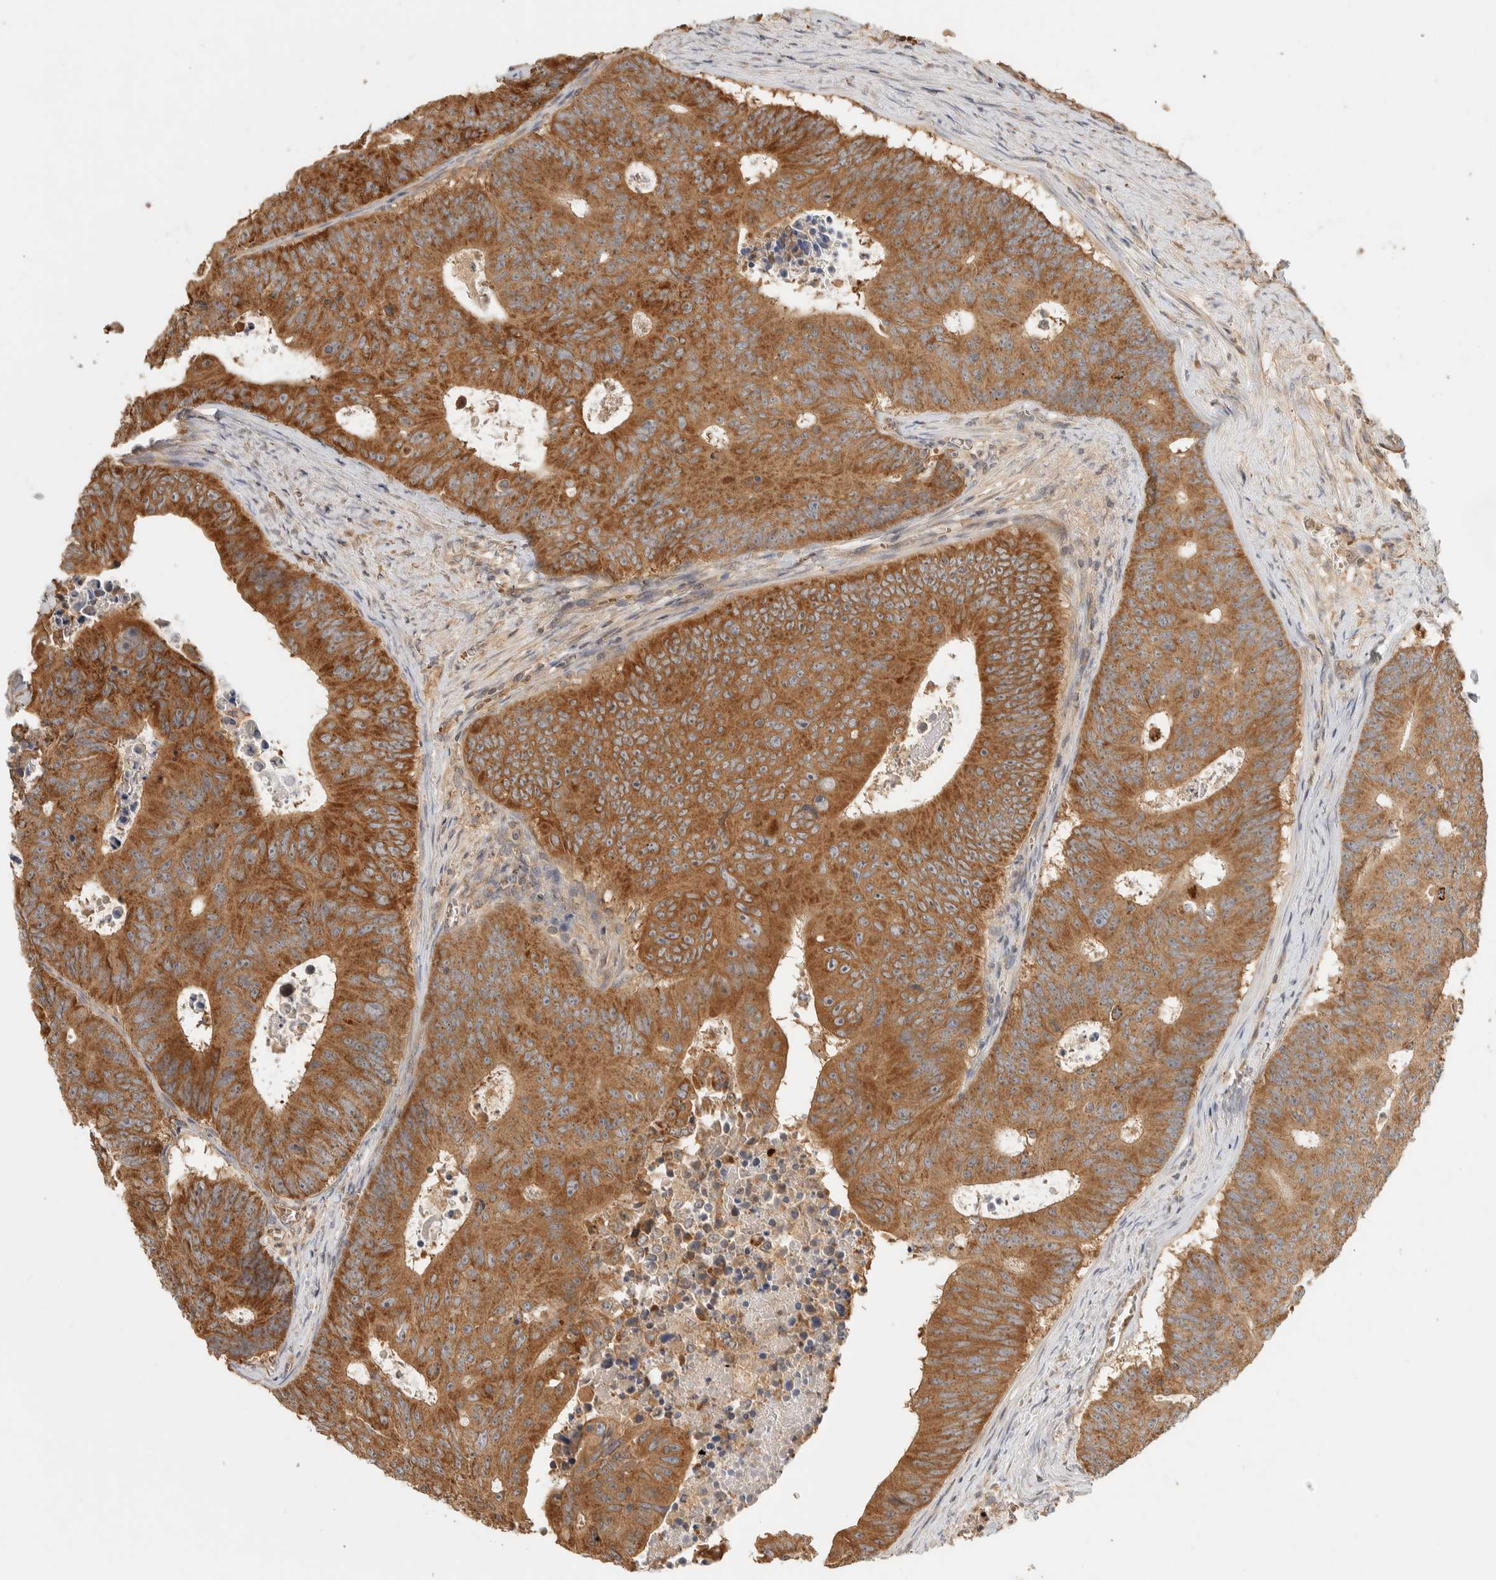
{"staining": {"intensity": "strong", "quantity": ">75%", "location": "cytoplasmic/membranous"}, "tissue": "colorectal cancer", "cell_type": "Tumor cells", "image_type": "cancer", "snomed": [{"axis": "morphology", "description": "Adenocarcinoma, NOS"}, {"axis": "topography", "description": "Colon"}], "caption": "Strong cytoplasmic/membranous expression for a protein is seen in approximately >75% of tumor cells of colorectal cancer (adenocarcinoma) using IHC.", "gene": "TTI2", "patient": {"sex": "male", "age": 87}}